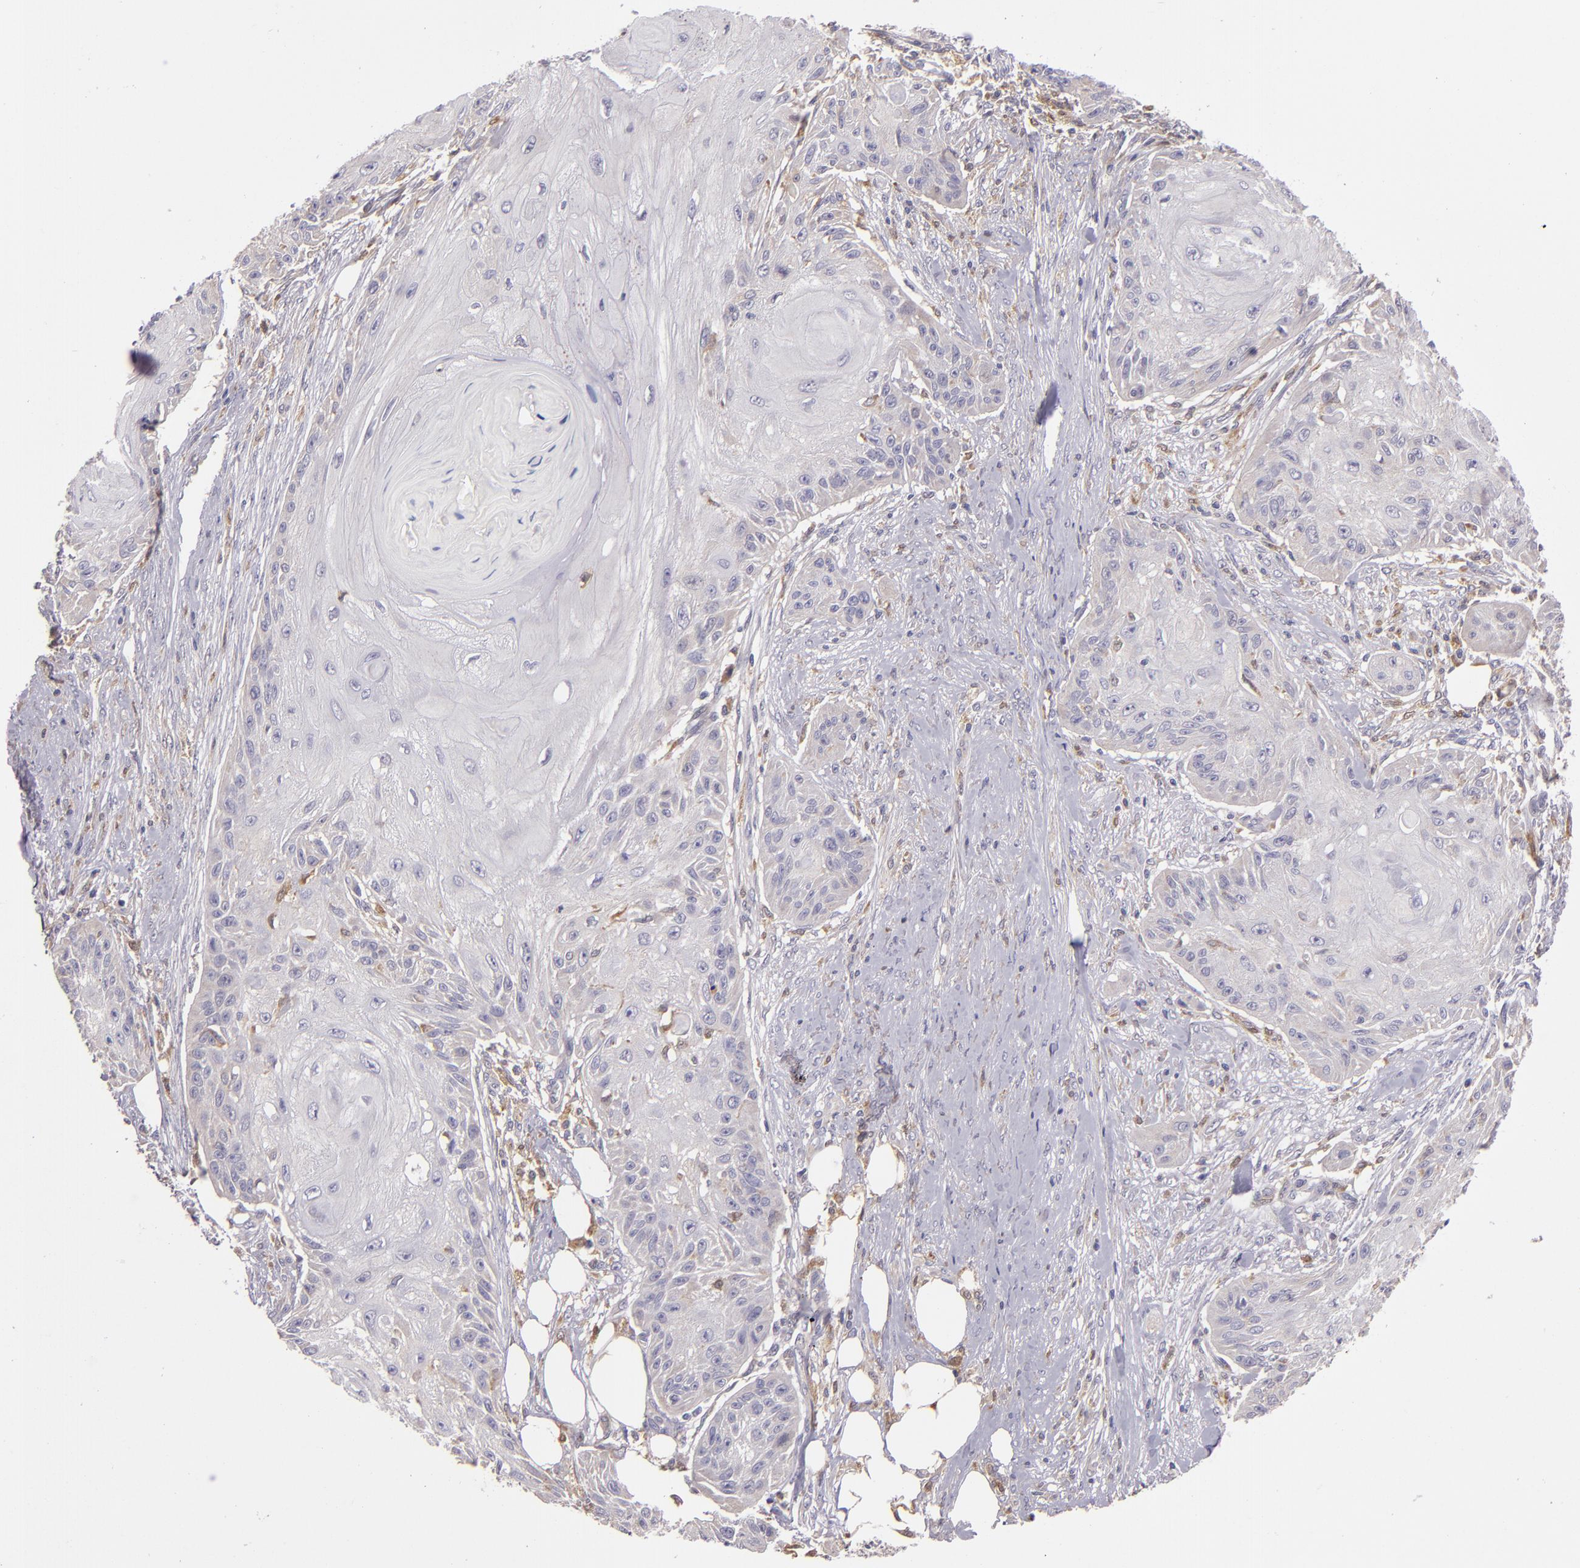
{"staining": {"intensity": "negative", "quantity": "none", "location": "none"}, "tissue": "skin cancer", "cell_type": "Tumor cells", "image_type": "cancer", "snomed": [{"axis": "morphology", "description": "Squamous cell carcinoma, NOS"}, {"axis": "topography", "description": "Skin"}], "caption": "This is an IHC image of human skin squamous cell carcinoma. There is no staining in tumor cells.", "gene": "FHIT", "patient": {"sex": "female", "age": 88}}